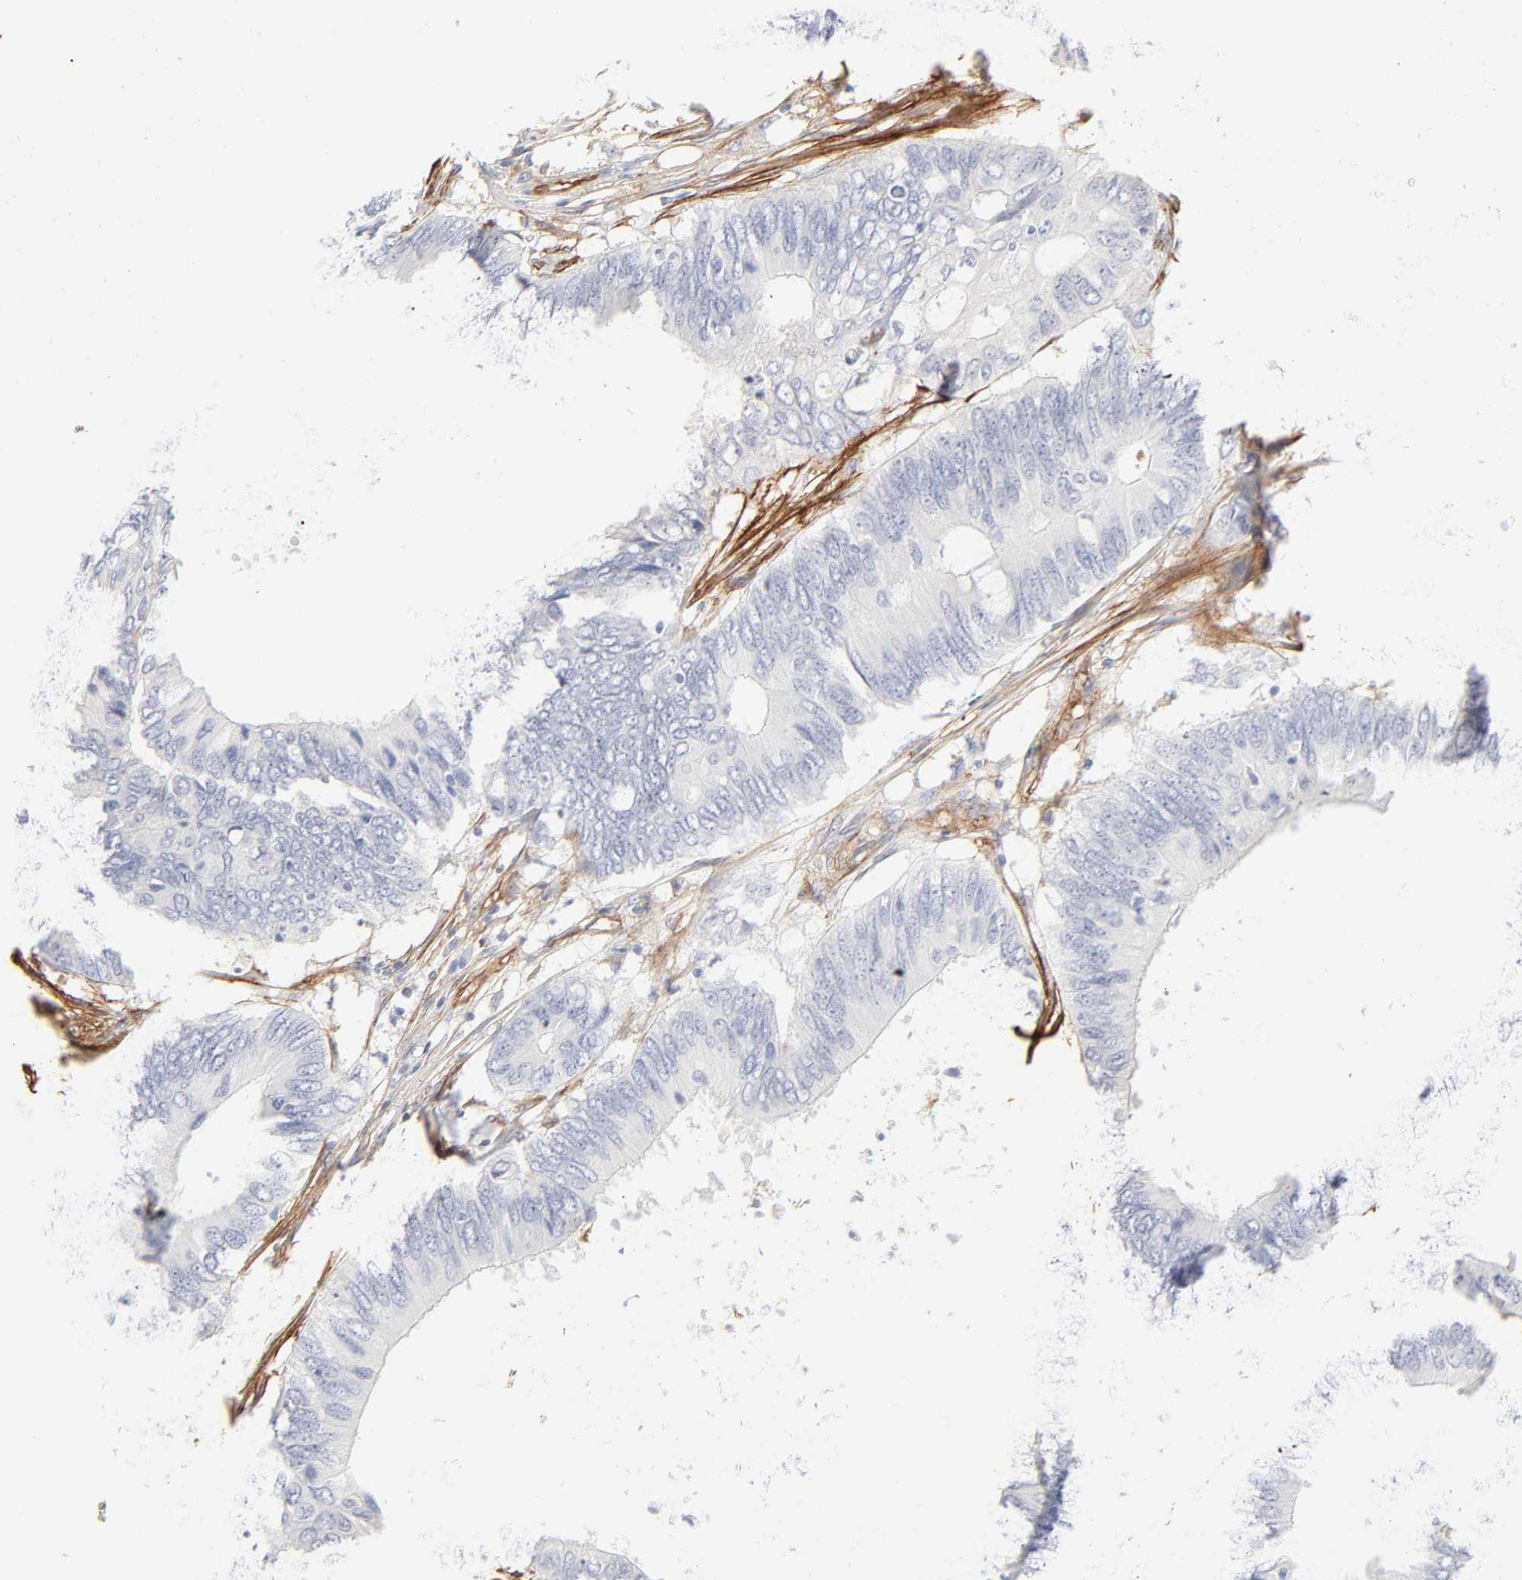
{"staining": {"intensity": "negative", "quantity": "none", "location": "none"}, "tissue": "colorectal cancer", "cell_type": "Tumor cells", "image_type": "cancer", "snomed": [{"axis": "morphology", "description": "Adenocarcinoma, NOS"}, {"axis": "topography", "description": "Colon"}], "caption": "High magnification brightfield microscopy of colorectal adenocarcinoma stained with DAB (3,3'-diaminobenzidine) (brown) and counterstained with hematoxylin (blue): tumor cells show no significant positivity.", "gene": "ITGA5", "patient": {"sex": "male", "age": 71}}